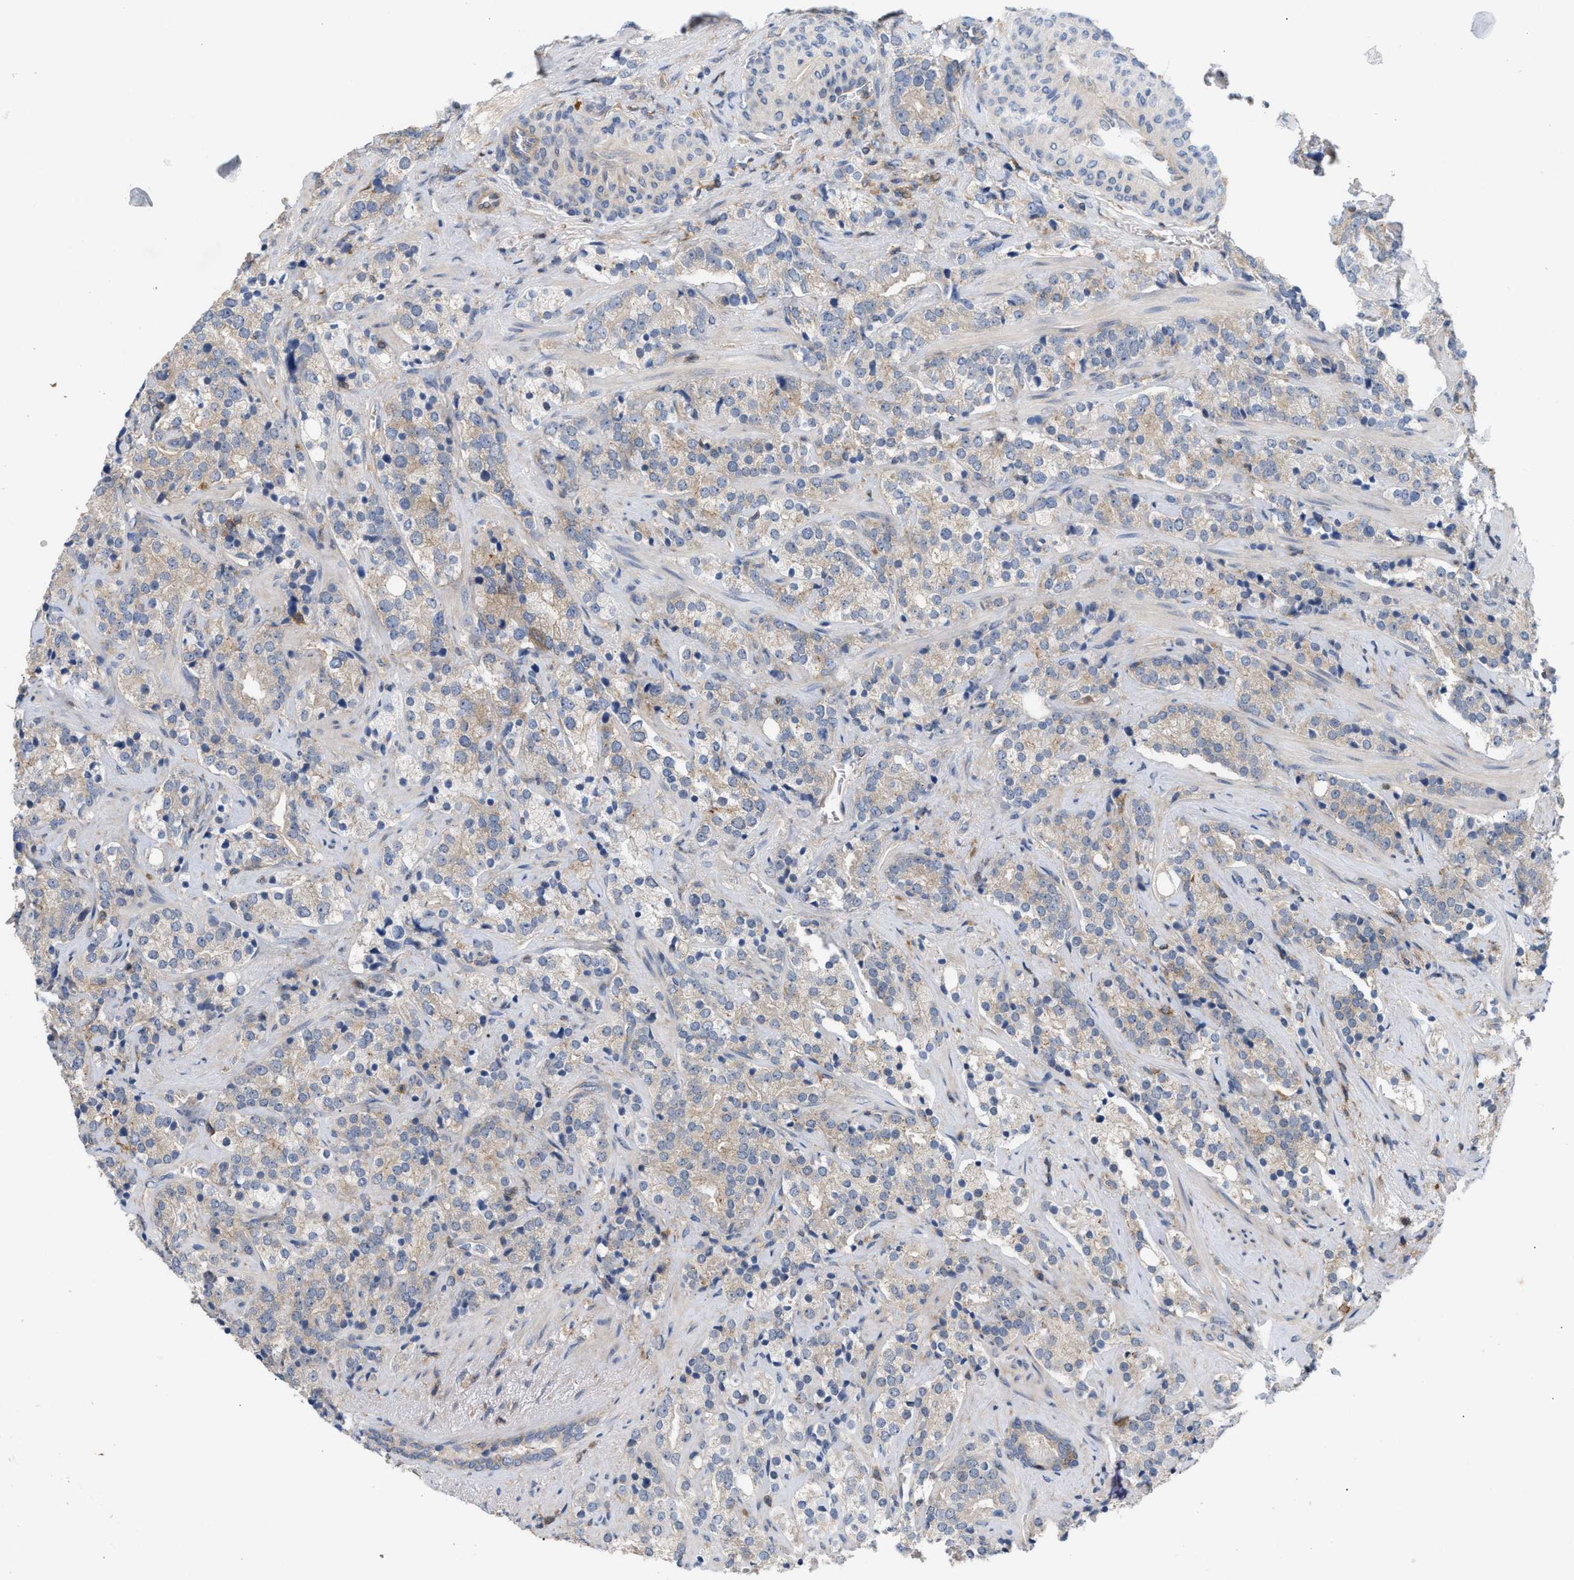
{"staining": {"intensity": "weak", "quantity": "25%-75%", "location": "cytoplasmic/membranous"}, "tissue": "prostate cancer", "cell_type": "Tumor cells", "image_type": "cancer", "snomed": [{"axis": "morphology", "description": "Adenocarcinoma, High grade"}, {"axis": "topography", "description": "Prostate"}], "caption": "Protein expression analysis of prostate high-grade adenocarcinoma shows weak cytoplasmic/membranous staining in about 25%-75% of tumor cells.", "gene": "DBNL", "patient": {"sex": "male", "age": 71}}